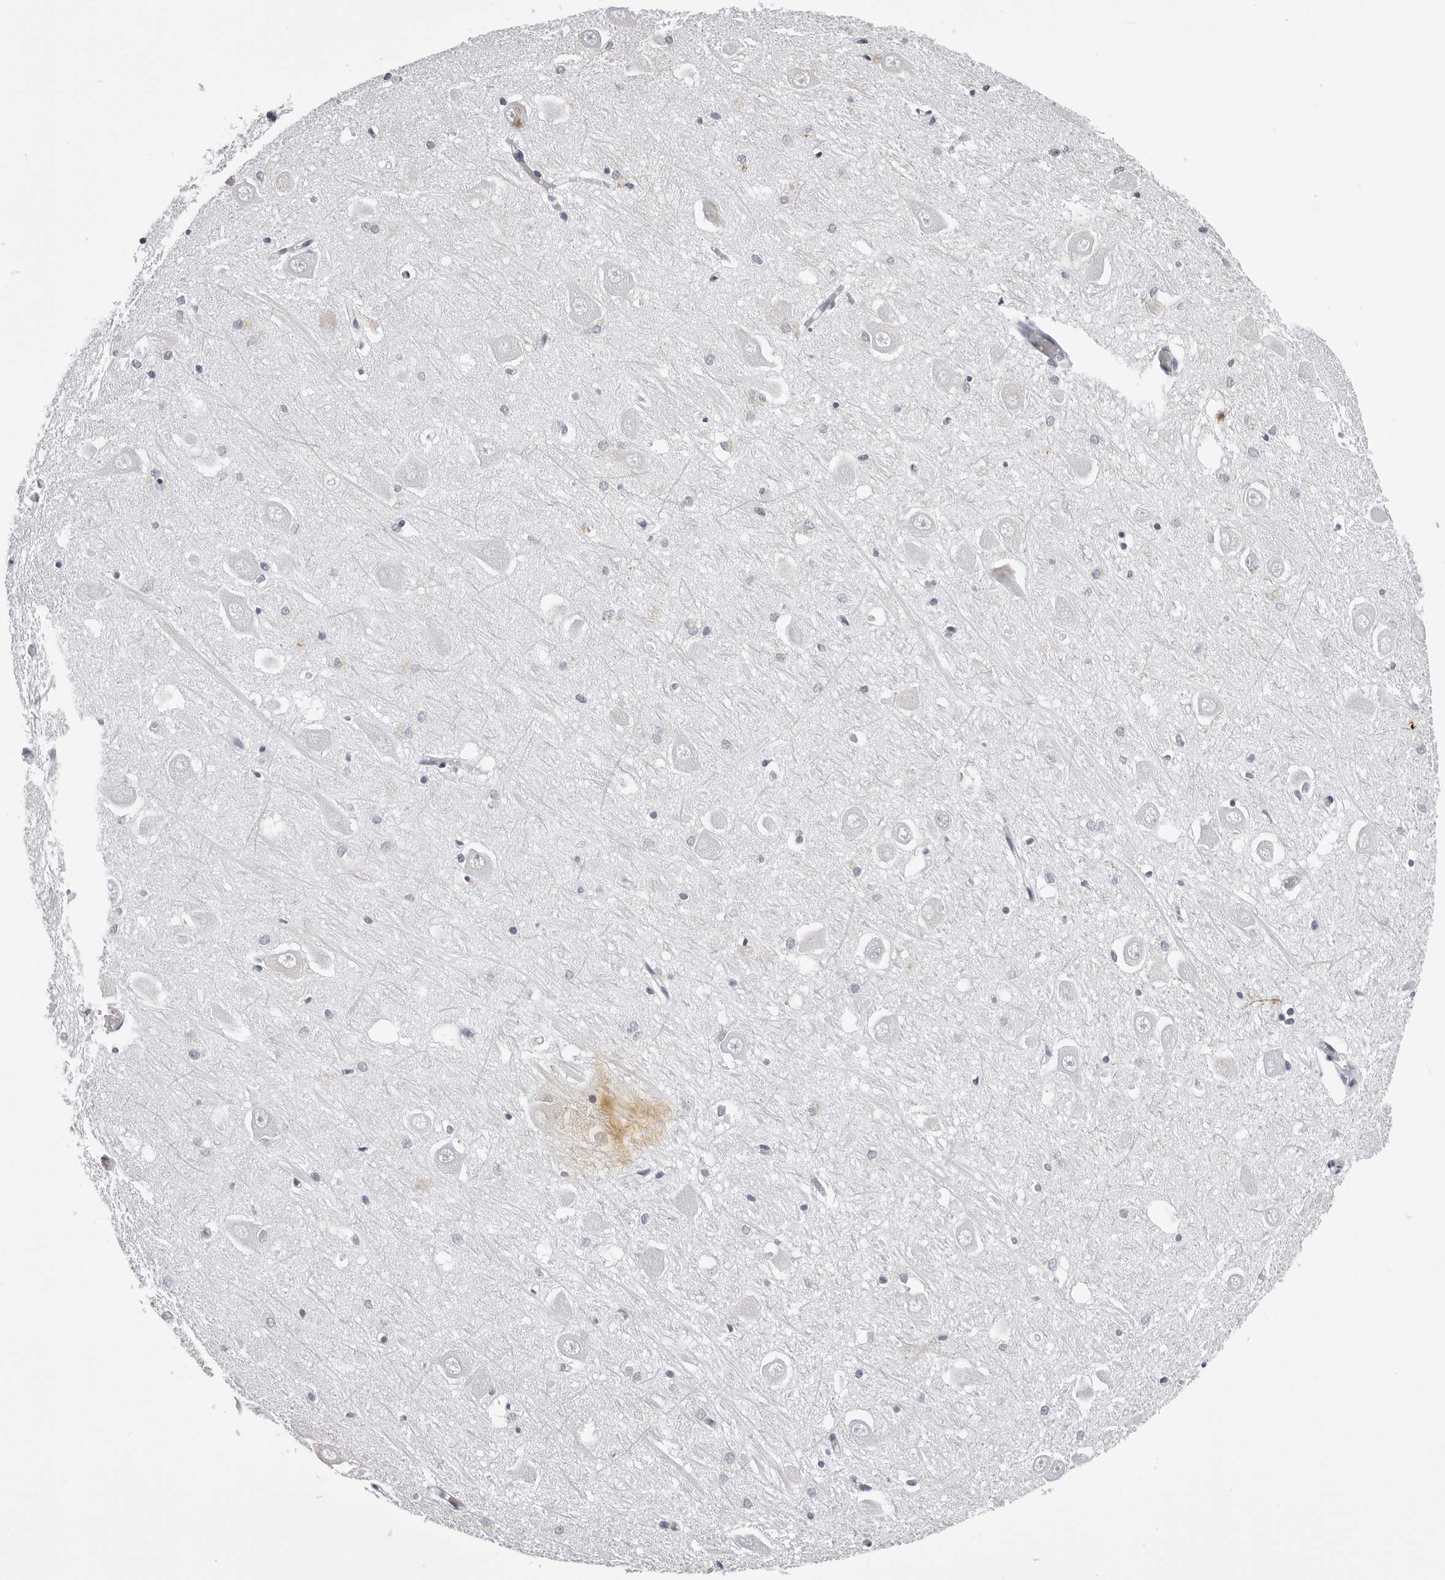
{"staining": {"intensity": "negative", "quantity": "none", "location": "none"}, "tissue": "hippocampus", "cell_type": "Glial cells", "image_type": "normal", "snomed": [{"axis": "morphology", "description": "Normal tissue, NOS"}, {"axis": "topography", "description": "Hippocampus"}], "caption": "The image demonstrates no significant positivity in glial cells of hippocampus. (IHC, brightfield microscopy, high magnification).", "gene": "BPIFA1", "patient": {"sex": "male", "age": 70}}